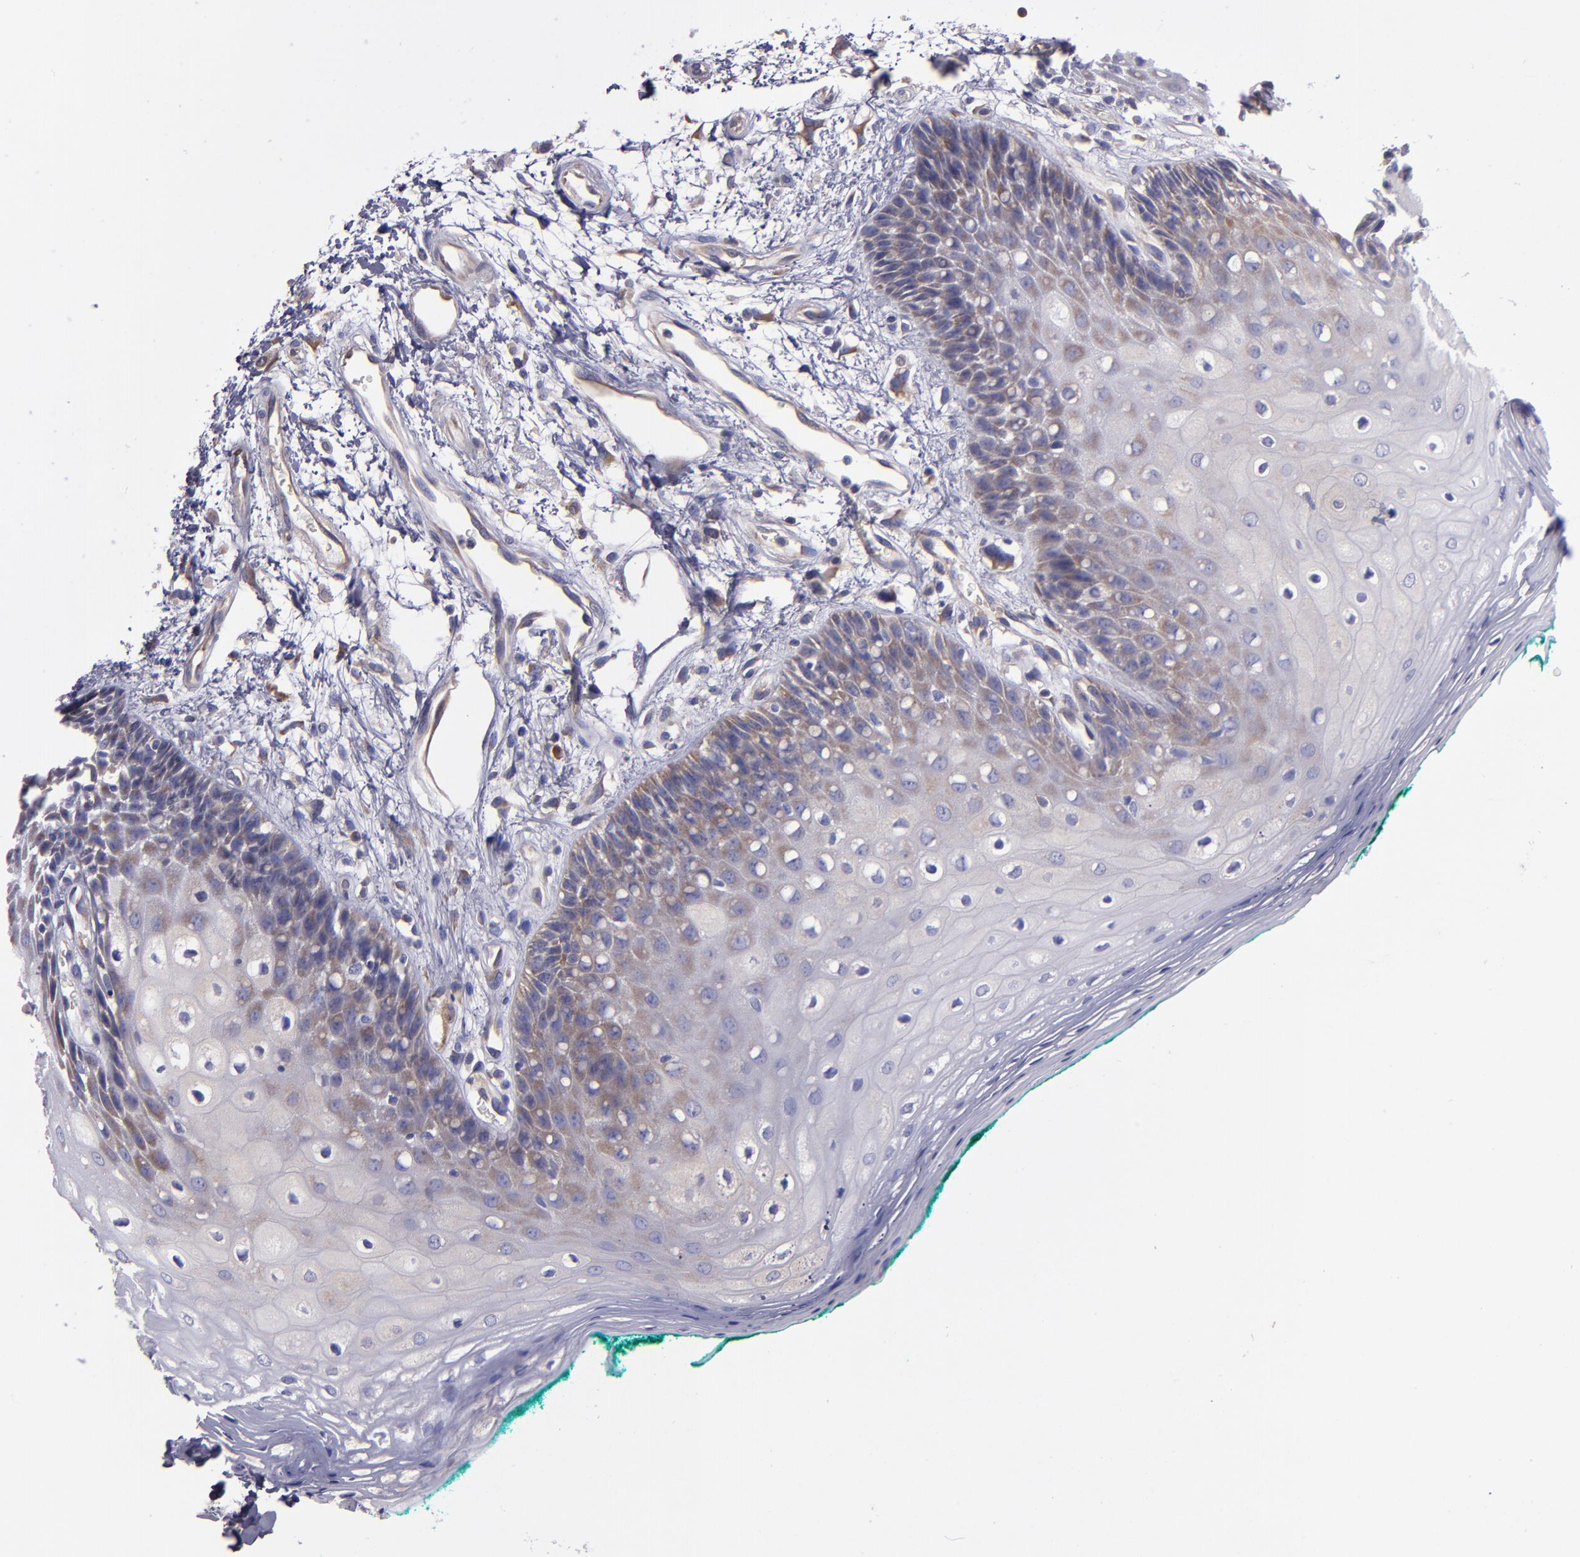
{"staining": {"intensity": "weak", "quantity": "<25%", "location": "cytoplasmic/membranous"}, "tissue": "oral mucosa", "cell_type": "Squamous epithelial cells", "image_type": "normal", "snomed": [{"axis": "morphology", "description": "Normal tissue, NOS"}, {"axis": "morphology", "description": "Squamous cell carcinoma, NOS"}, {"axis": "topography", "description": "Skeletal muscle"}, {"axis": "topography", "description": "Oral tissue"}, {"axis": "topography", "description": "Head-Neck"}], "caption": "An image of oral mucosa stained for a protein shows no brown staining in squamous epithelial cells. Nuclei are stained in blue.", "gene": "CARS1", "patient": {"sex": "female", "age": 84}}